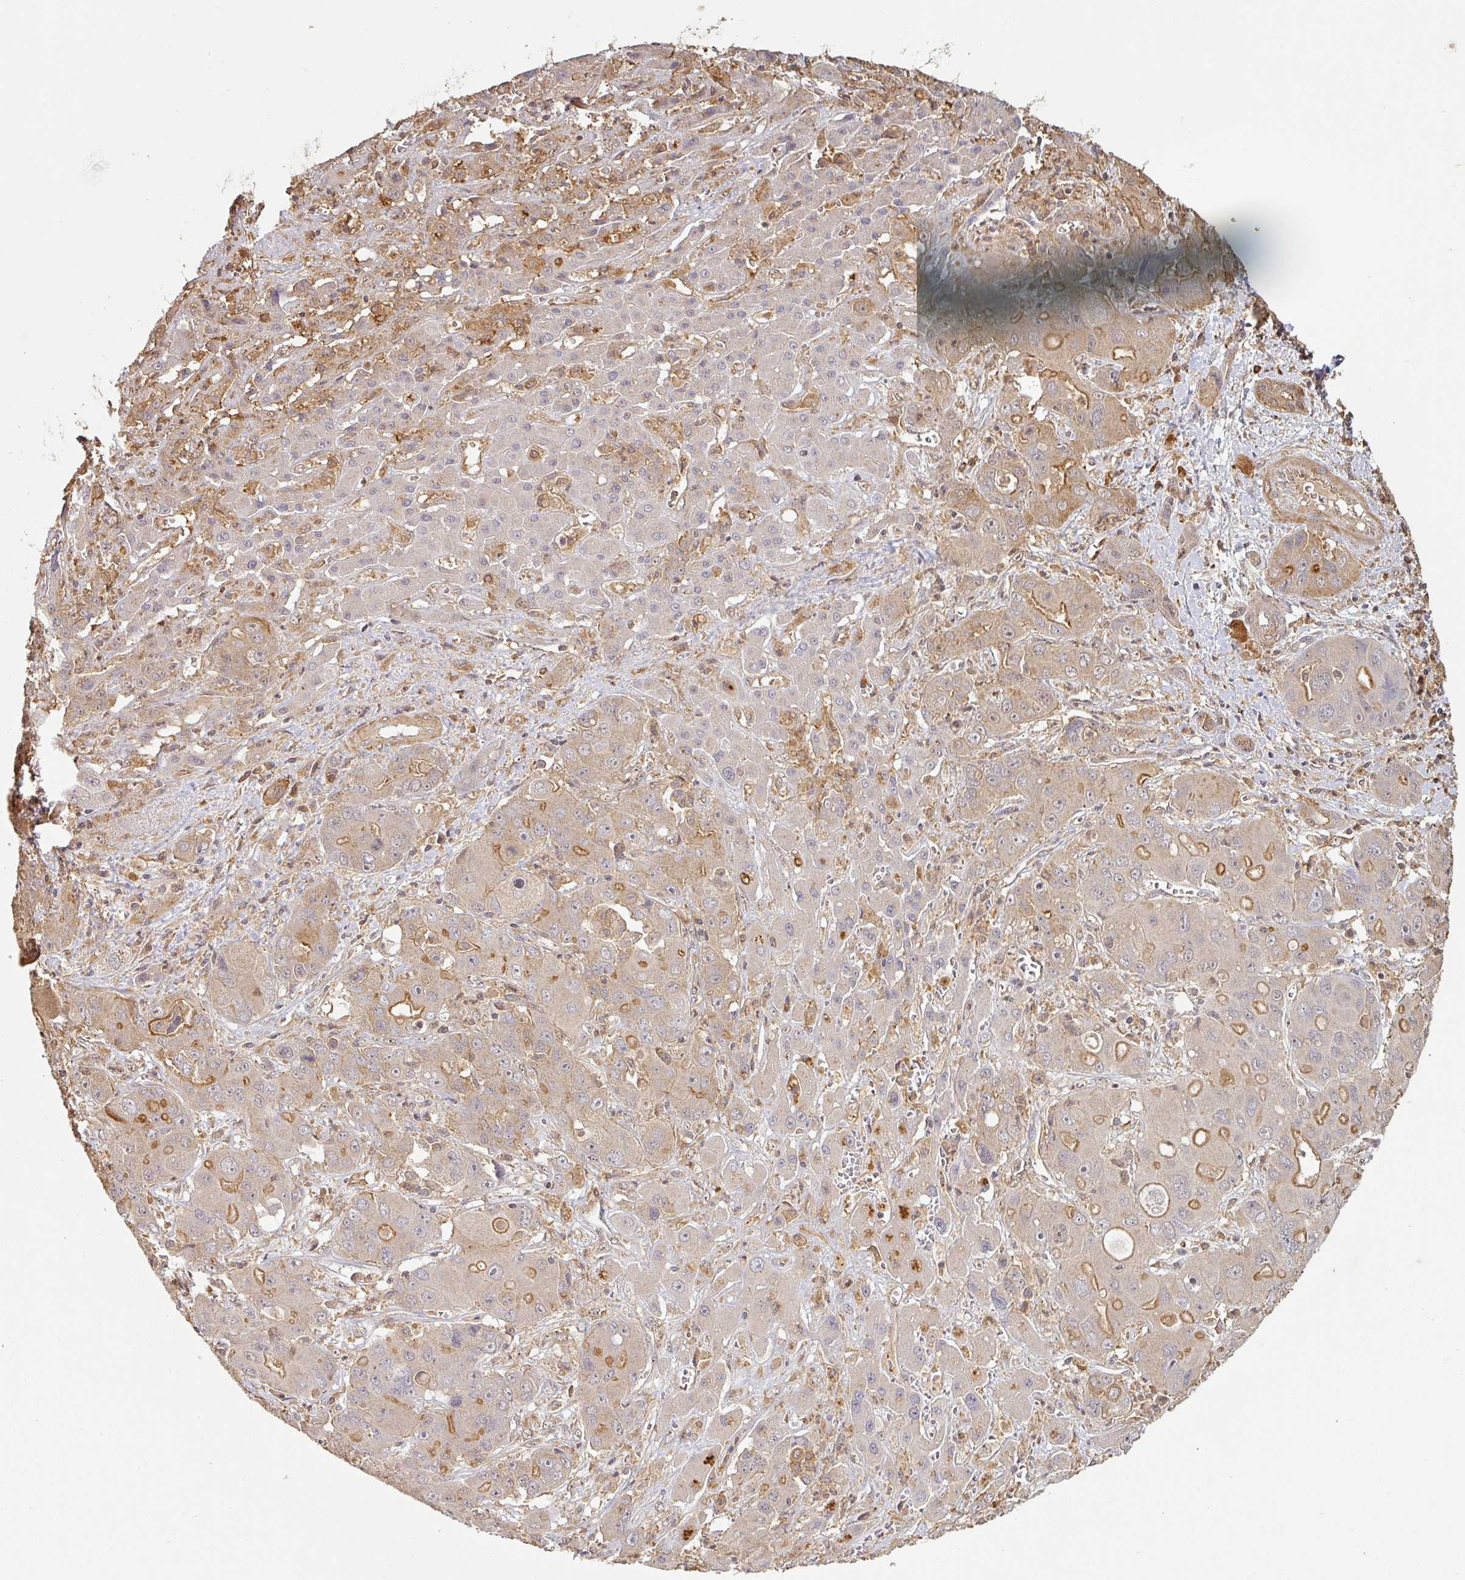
{"staining": {"intensity": "moderate", "quantity": "<25%", "location": "cytoplasmic/membranous"}, "tissue": "liver cancer", "cell_type": "Tumor cells", "image_type": "cancer", "snomed": [{"axis": "morphology", "description": "Cholangiocarcinoma"}, {"axis": "topography", "description": "Liver"}], "caption": "Immunohistochemistry image of human liver cancer stained for a protein (brown), which exhibits low levels of moderate cytoplasmic/membranous expression in approximately <25% of tumor cells.", "gene": "ZNF322", "patient": {"sex": "male", "age": 67}}